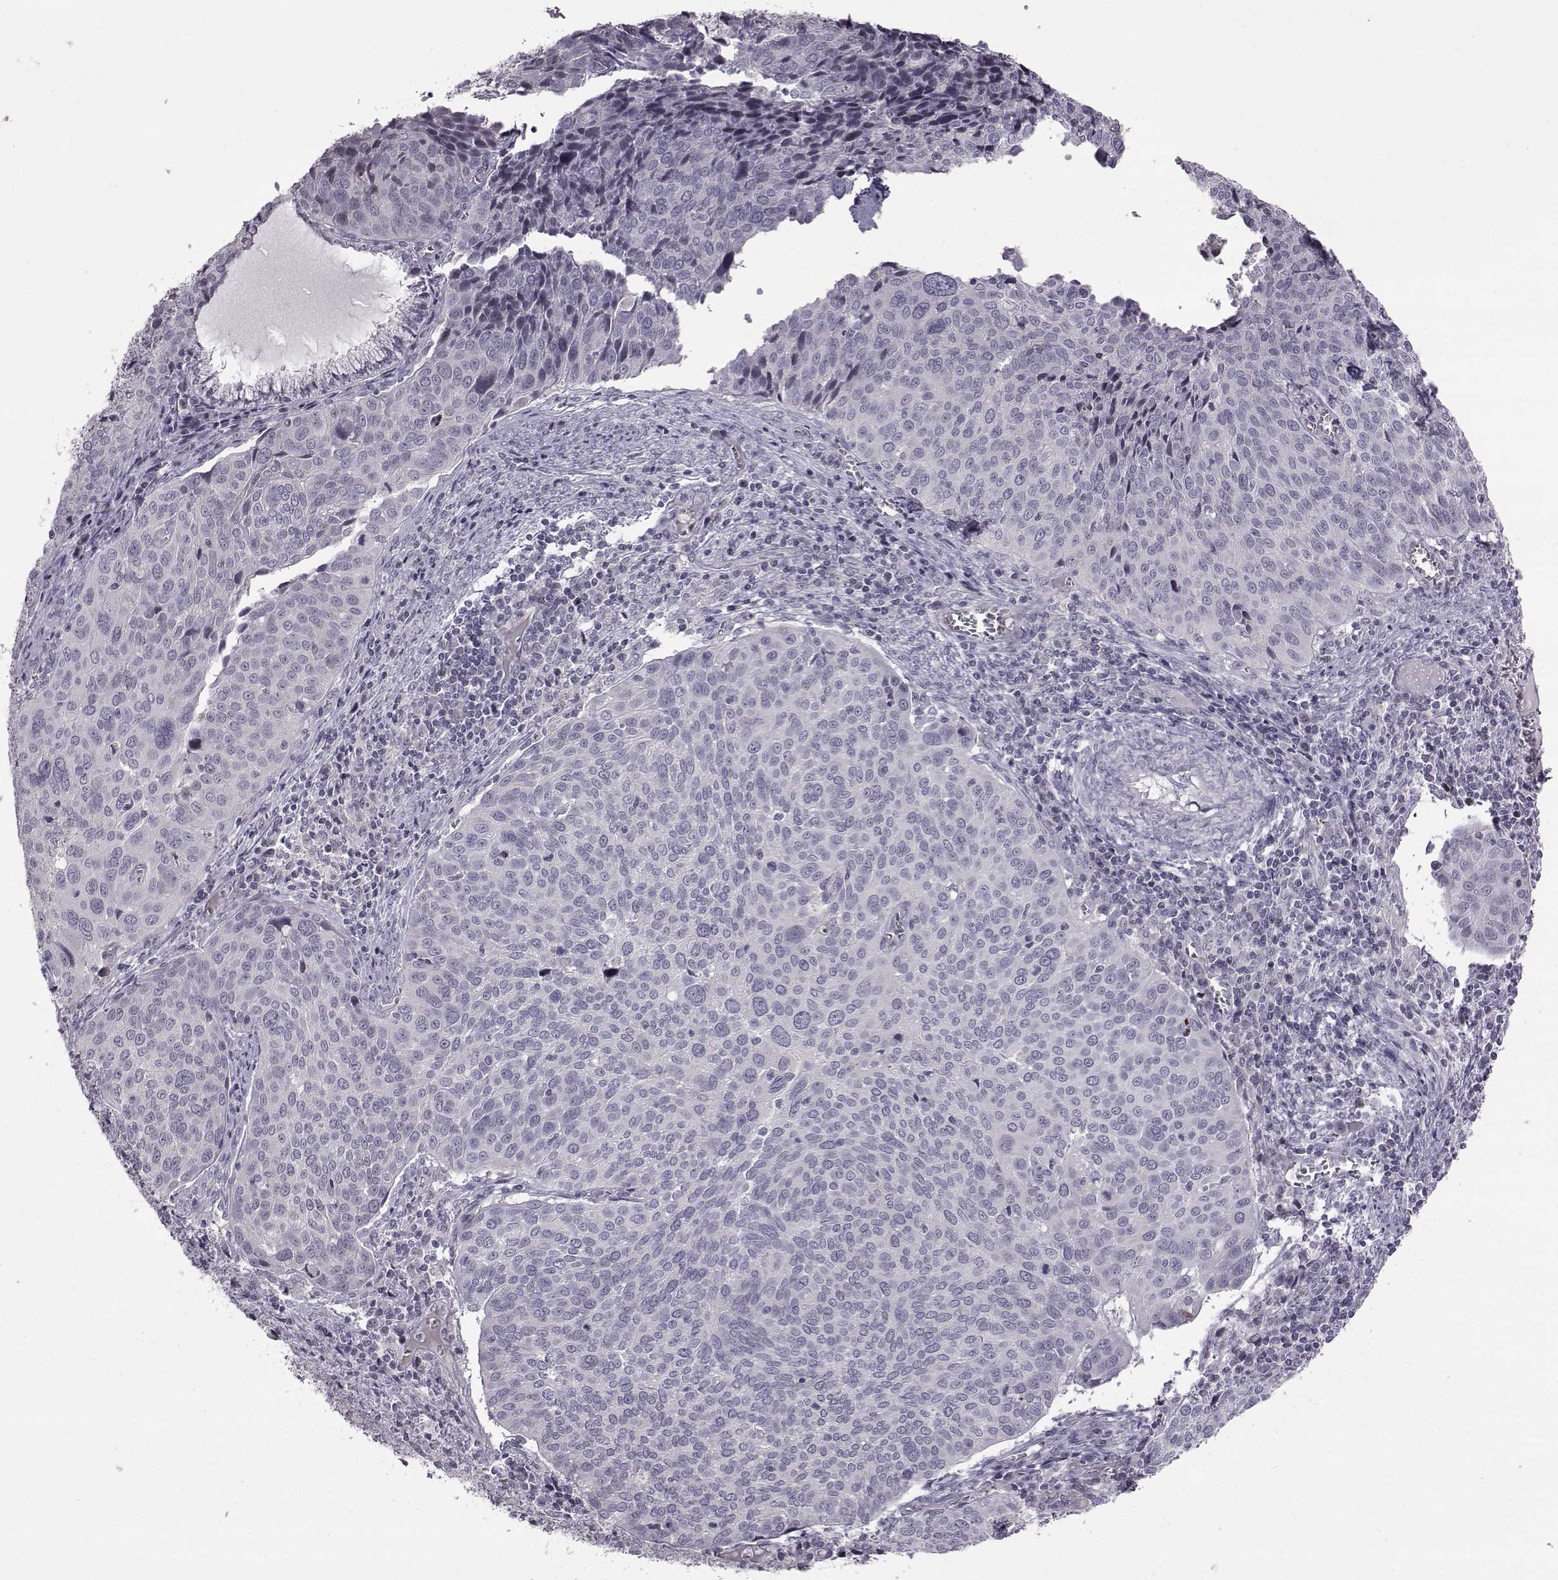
{"staining": {"intensity": "negative", "quantity": "none", "location": "none"}, "tissue": "cervical cancer", "cell_type": "Tumor cells", "image_type": "cancer", "snomed": [{"axis": "morphology", "description": "Squamous cell carcinoma, NOS"}, {"axis": "topography", "description": "Cervix"}], "caption": "The histopathology image reveals no staining of tumor cells in squamous cell carcinoma (cervical).", "gene": "GAL", "patient": {"sex": "female", "age": 39}}